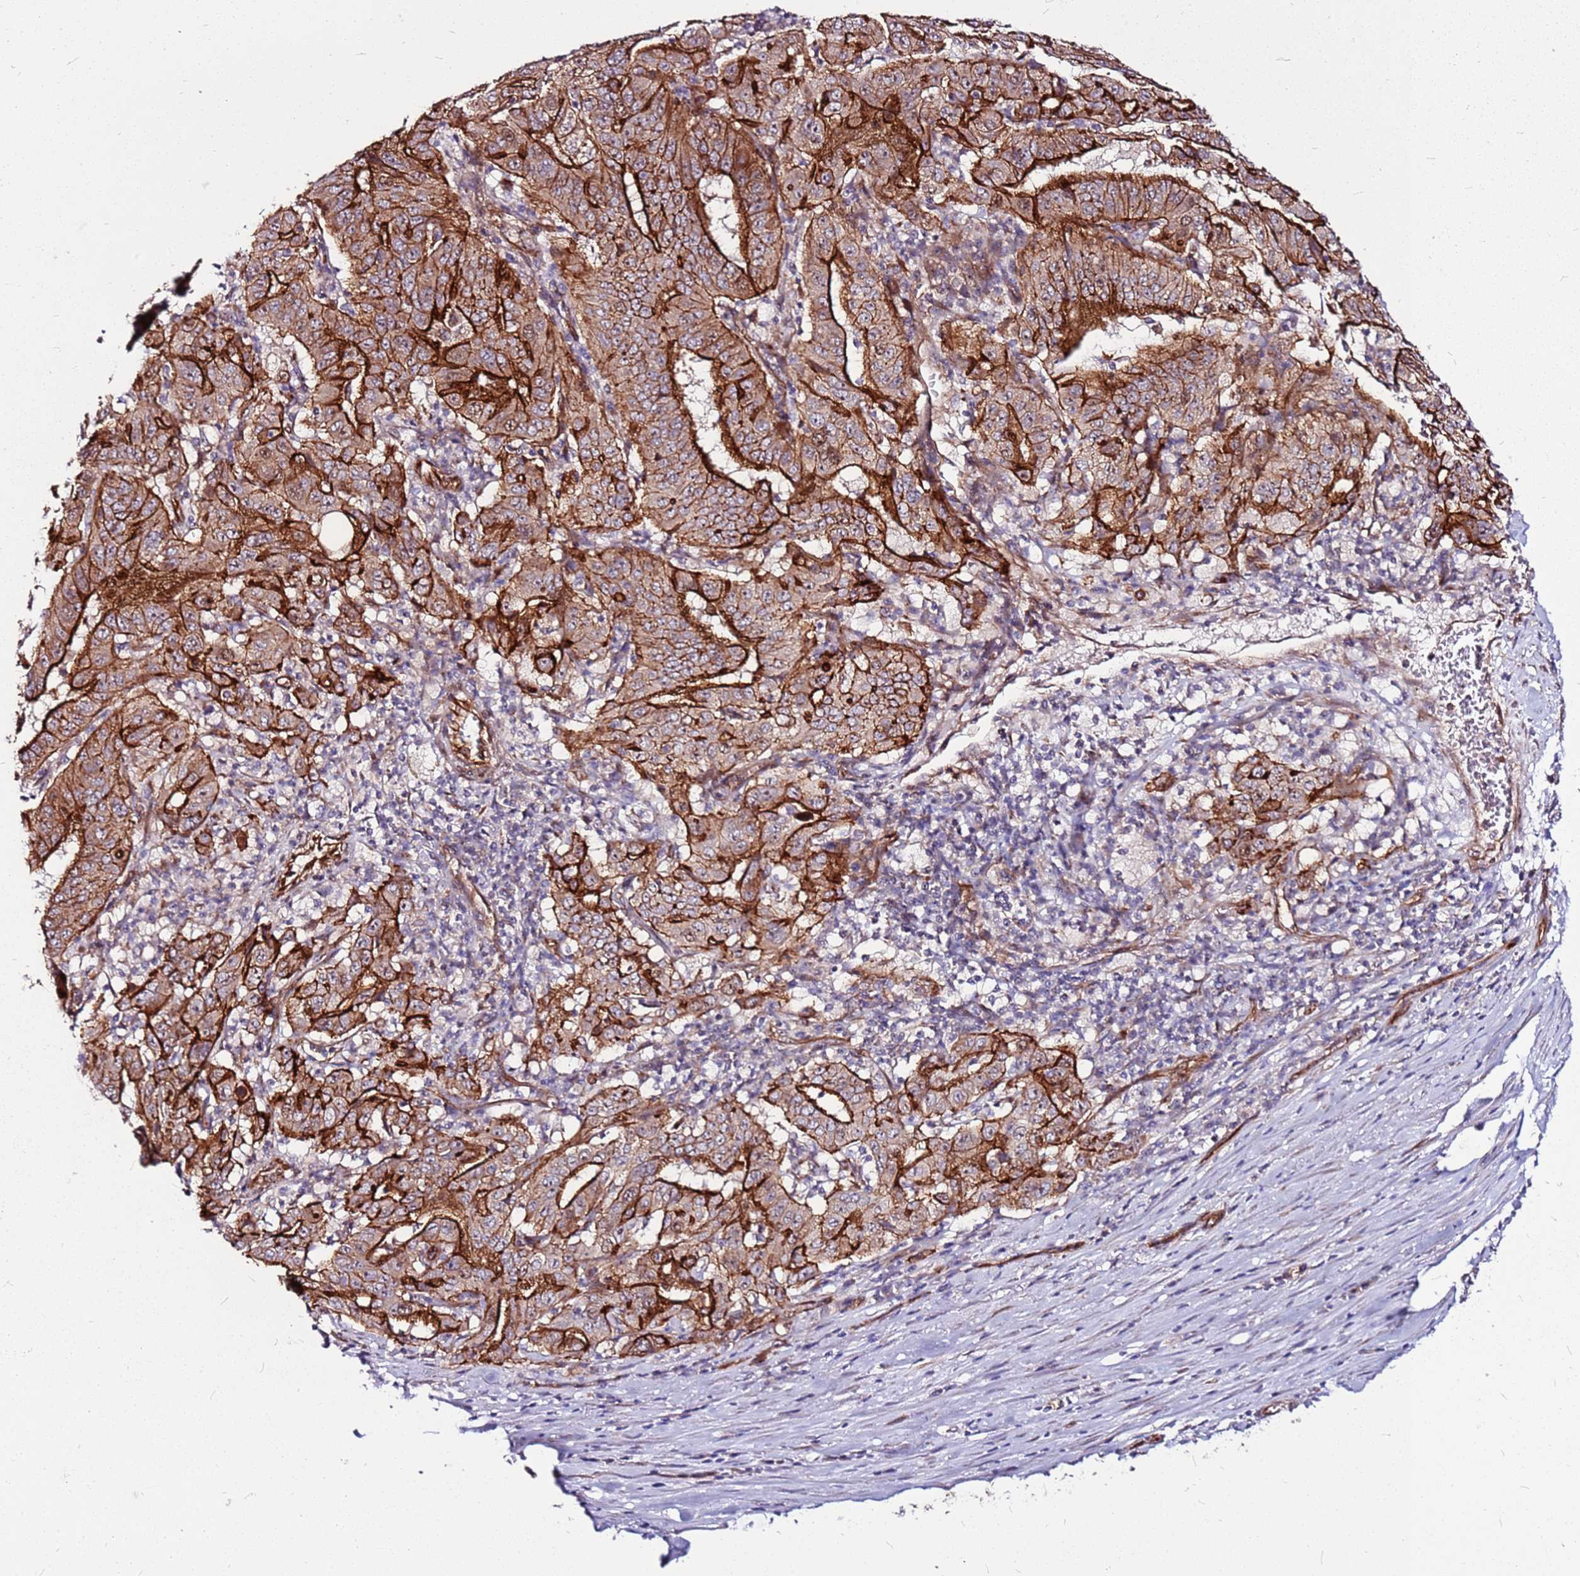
{"staining": {"intensity": "strong", "quantity": ">75%", "location": "cytoplasmic/membranous"}, "tissue": "pancreatic cancer", "cell_type": "Tumor cells", "image_type": "cancer", "snomed": [{"axis": "morphology", "description": "Adenocarcinoma, NOS"}, {"axis": "topography", "description": "Pancreas"}], "caption": "Pancreatic cancer tissue displays strong cytoplasmic/membranous positivity in approximately >75% of tumor cells The protein is shown in brown color, while the nuclei are stained blue.", "gene": "TOPAZ1", "patient": {"sex": "male", "age": 63}}